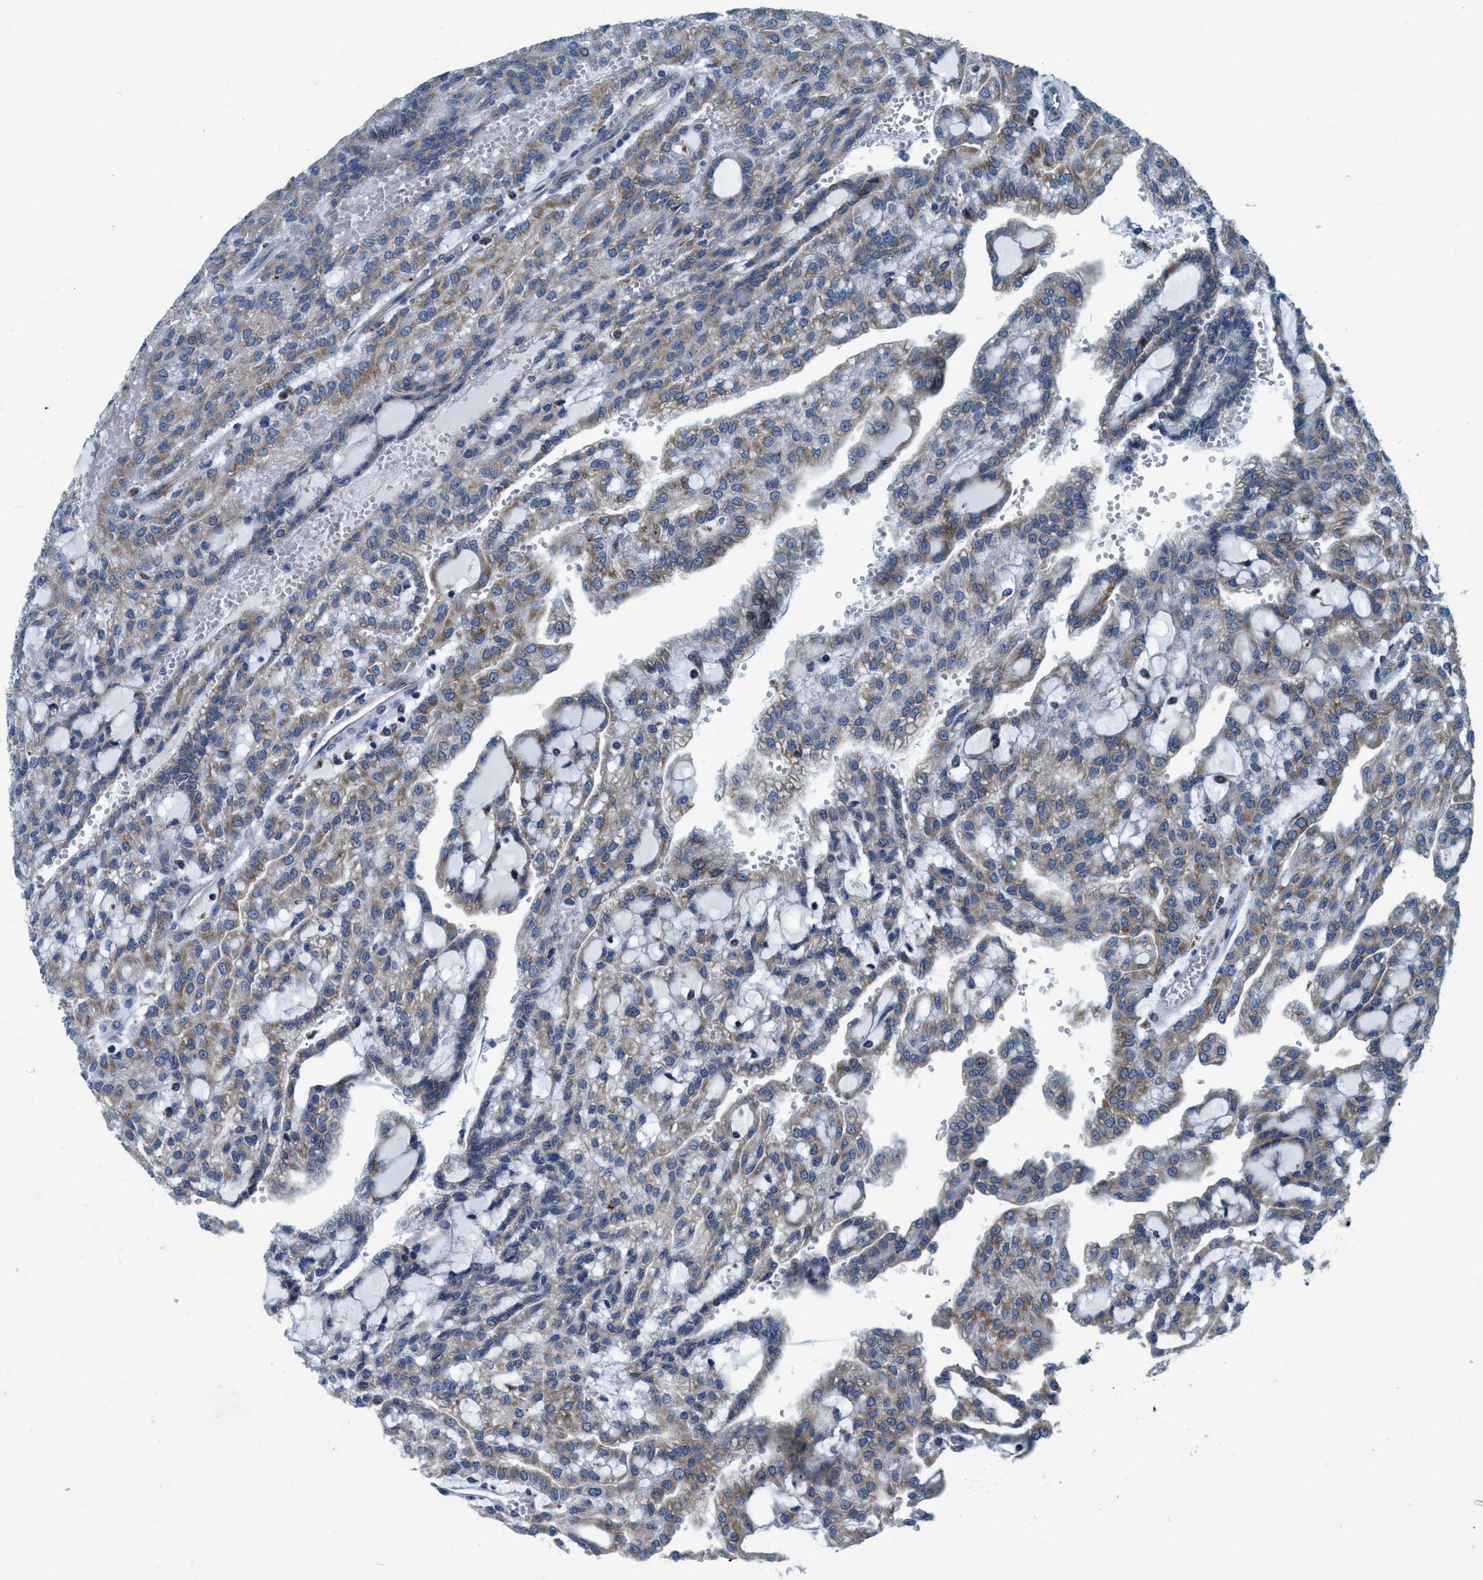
{"staining": {"intensity": "weak", "quantity": "25%-75%", "location": "cytoplasmic/membranous"}, "tissue": "renal cancer", "cell_type": "Tumor cells", "image_type": "cancer", "snomed": [{"axis": "morphology", "description": "Adenocarcinoma, NOS"}, {"axis": "topography", "description": "Kidney"}], "caption": "This image displays IHC staining of renal adenocarcinoma, with low weak cytoplasmic/membranous staining in about 25%-75% of tumor cells.", "gene": "ARMC9", "patient": {"sex": "male", "age": 63}}